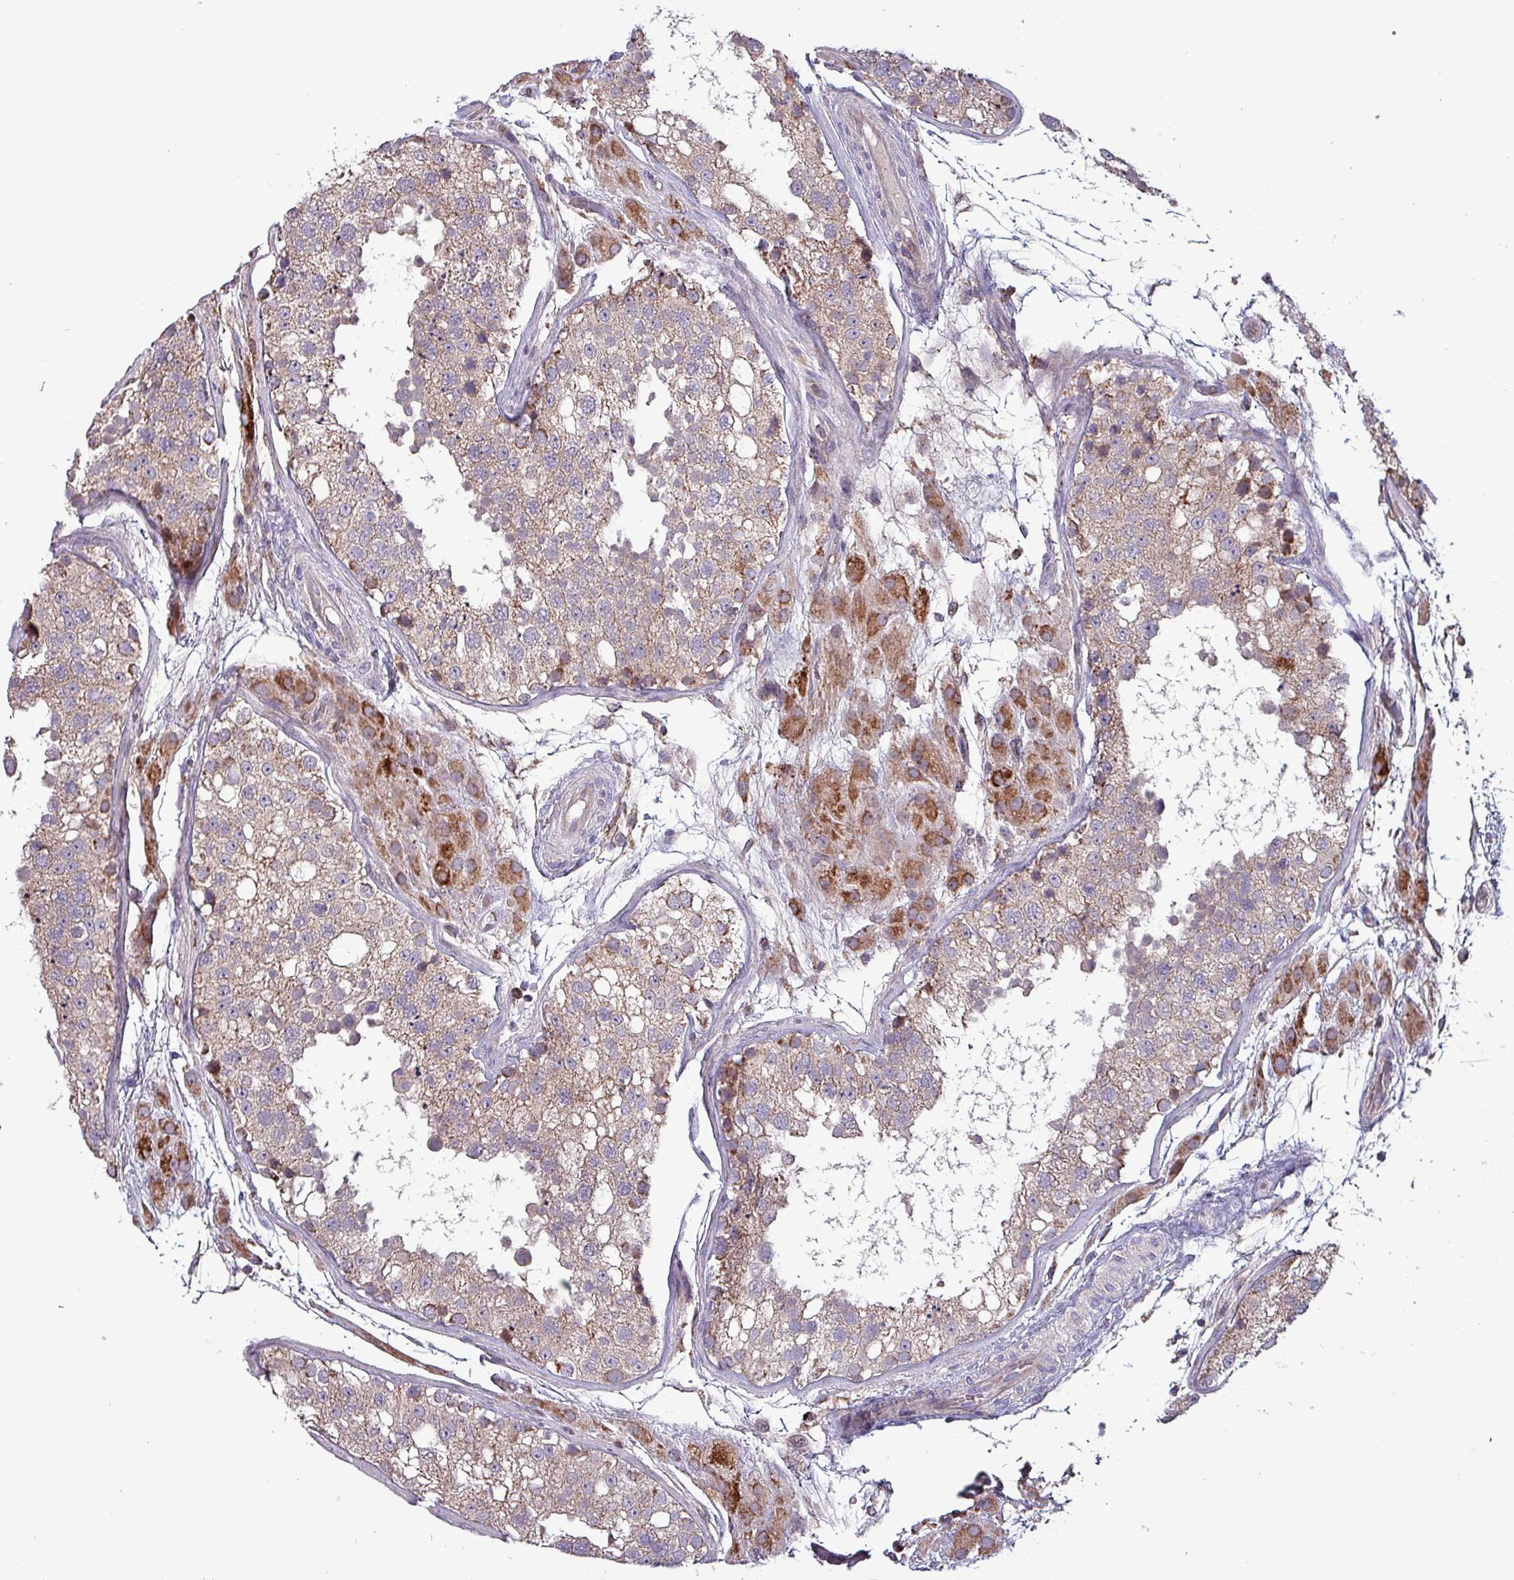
{"staining": {"intensity": "weak", "quantity": "25%-75%", "location": "cytoplasmic/membranous"}, "tissue": "testis", "cell_type": "Cells in seminiferous ducts", "image_type": "normal", "snomed": [{"axis": "morphology", "description": "Normal tissue, NOS"}, {"axis": "topography", "description": "Testis"}], "caption": "Immunohistochemical staining of benign testis shows weak cytoplasmic/membranous protein positivity in approximately 25%-75% of cells in seminiferous ducts. The protein of interest is stained brown, and the nuclei are stained in blue (DAB (3,3'-diaminobenzidine) IHC with brightfield microscopy, high magnification).", "gene": "ZNF322", "patient": {"sex": "male", "age": 26}}